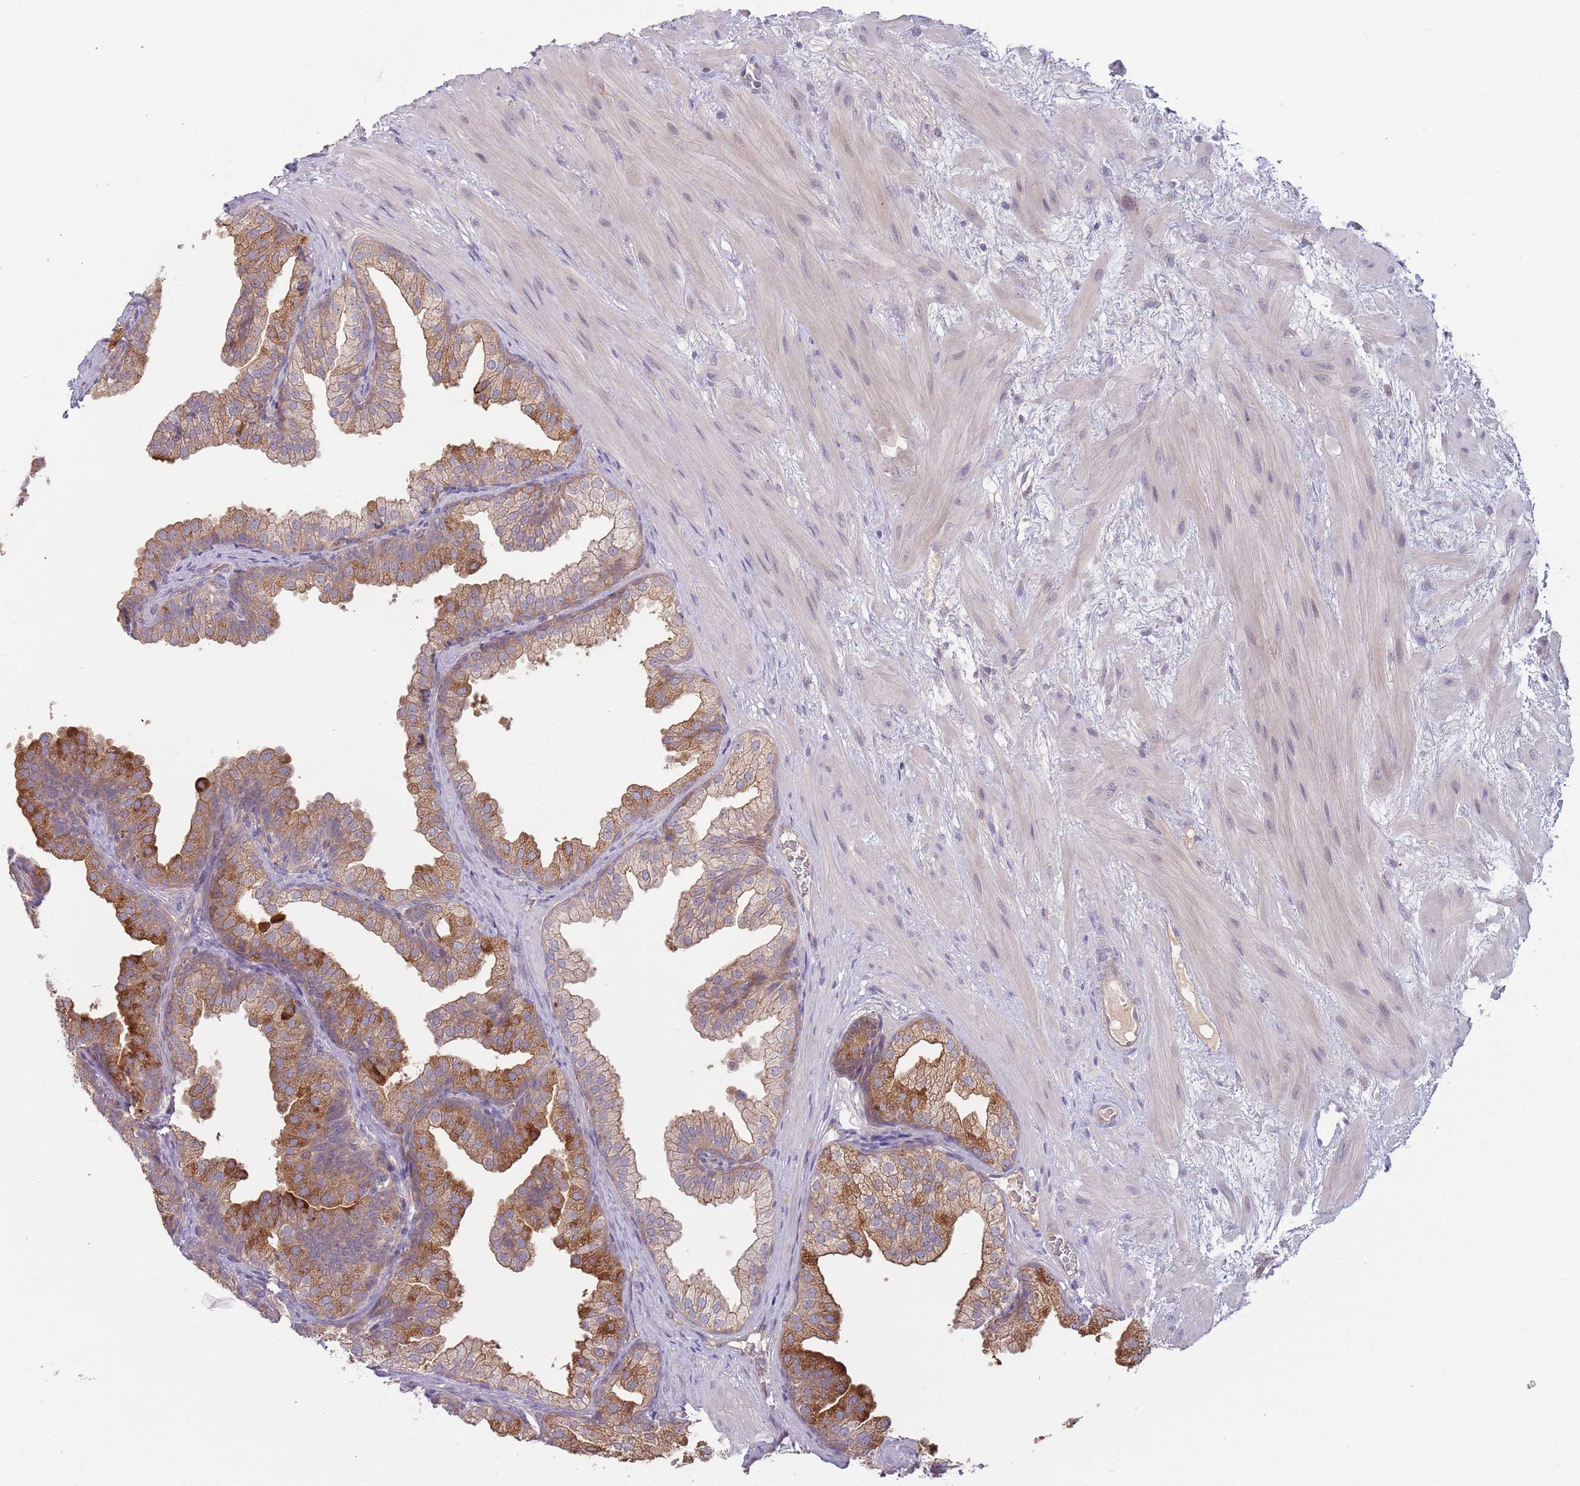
{"staining": {"intensity": "moderate", "quantity": ">75%", "location": "cytoplasmic/membranous"}, "tissue": "prostate", "cell_type": "Glandular cells", "image_type": "normal", "snomed": [{"axis": "morphology", "description": "Normal tissue, NOS"}, {"axis": "topography", "description": "Prostate"}], "caption": "The immunohistochemical stain highlights moderate cytoplasmic/membranous positivity in glandular cells of unremarkable prostate. The staining was performed using DAB, with brown indicating positive protein expression. Nuclei are stained blue with hematoxylin.", "gene": "SAV1", "patient": {"sex": "male", "age": 37}}